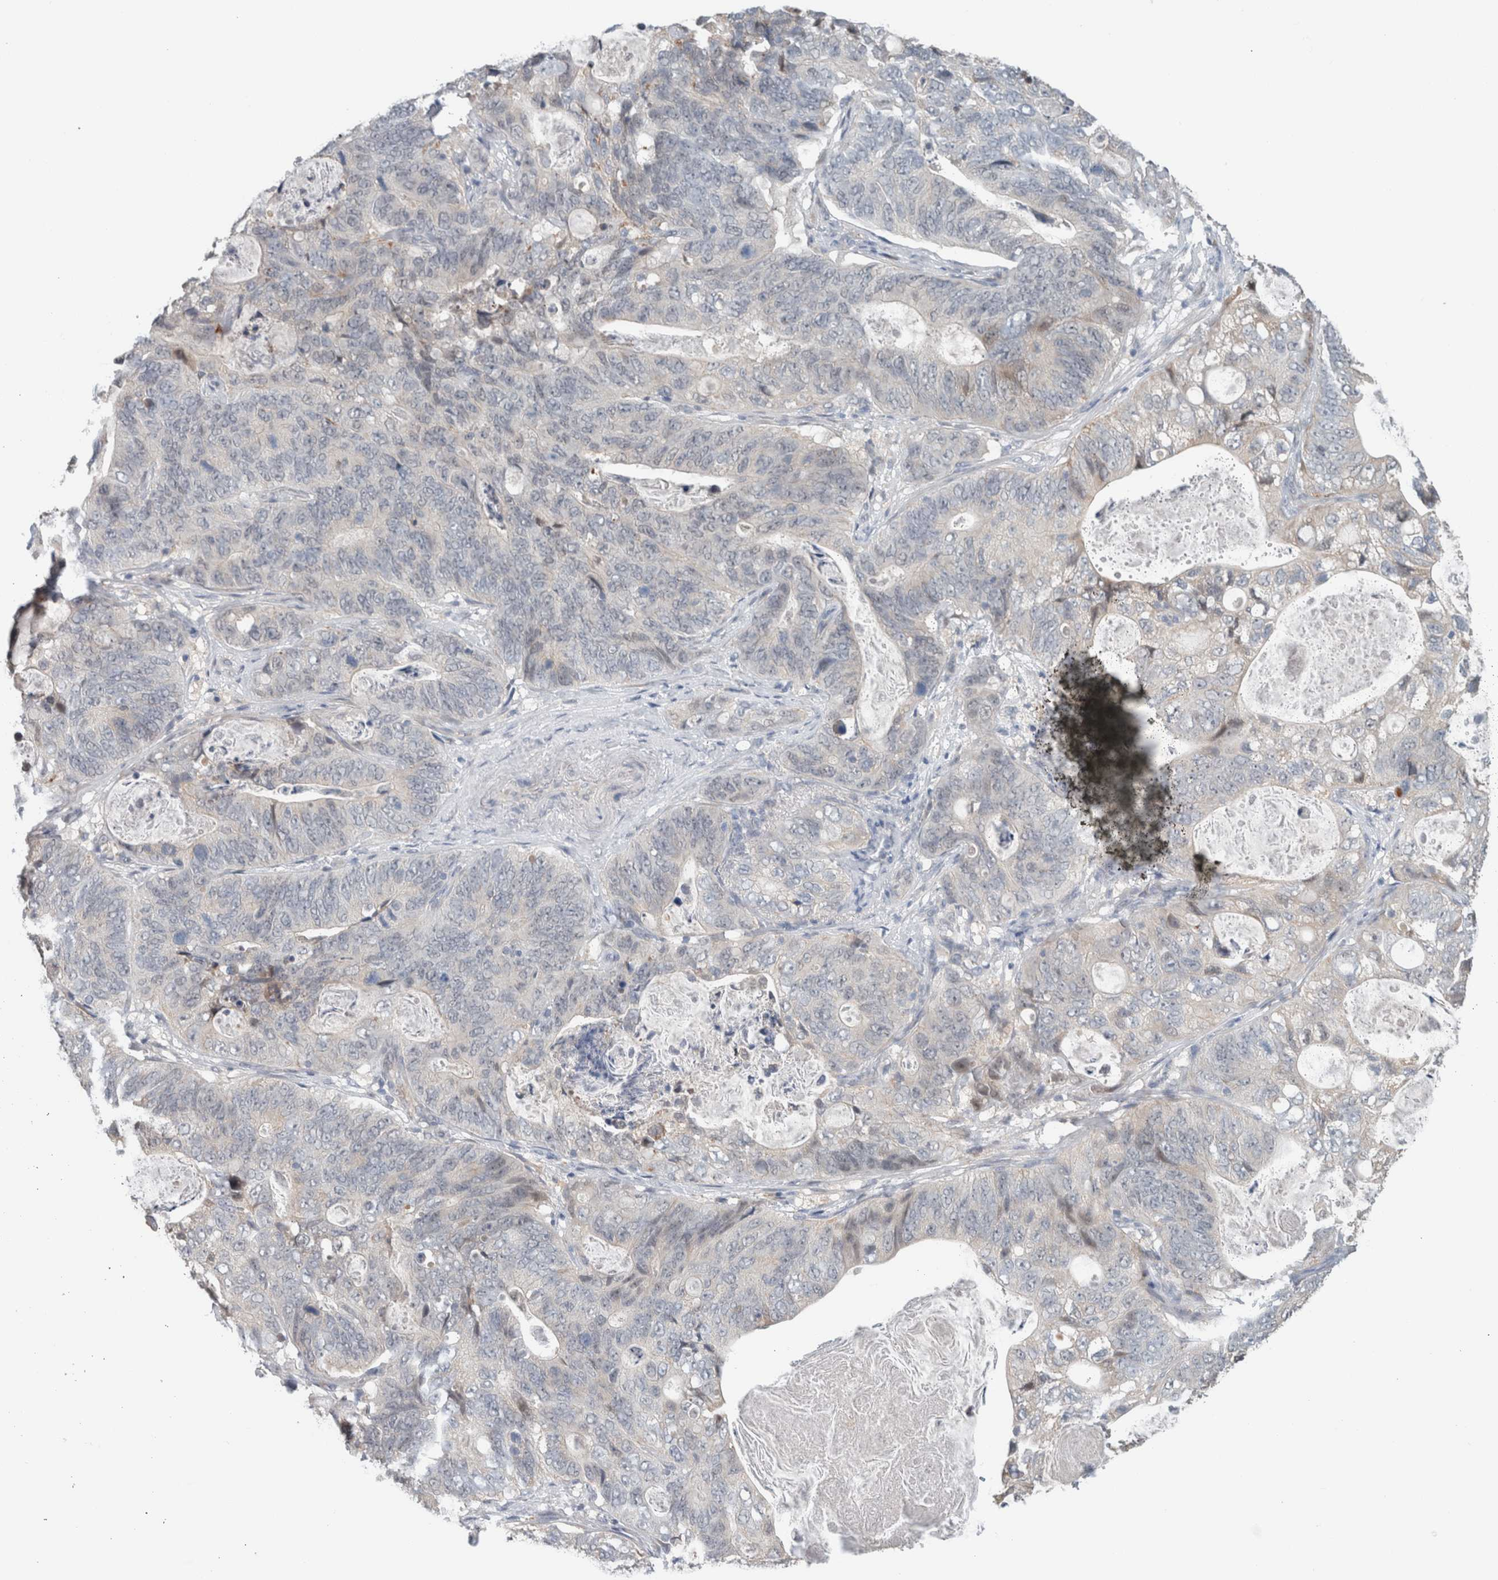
{"staining": {"intensity": "negative", "quantity": "none", "location": "none"}, "tissue": "stomach cancer", "cell_type": "Tumor cells", "image_type": "cancer", "snomed": [{"axis": "morphology", "description": "Normal tissue, NOS"}, {"axis": "morphology", "description": "Adenocarcinoma, NOS"}, {"axis": "topography", "description": "Stomach"}], "caption": "Immunohistochemistry (IHC) of stomach cancer (adenocarcinoma) demonstrates no positivity in tumor cells.", "gene": "CRAT", "patient": {"sex": "female", "age": 89}}